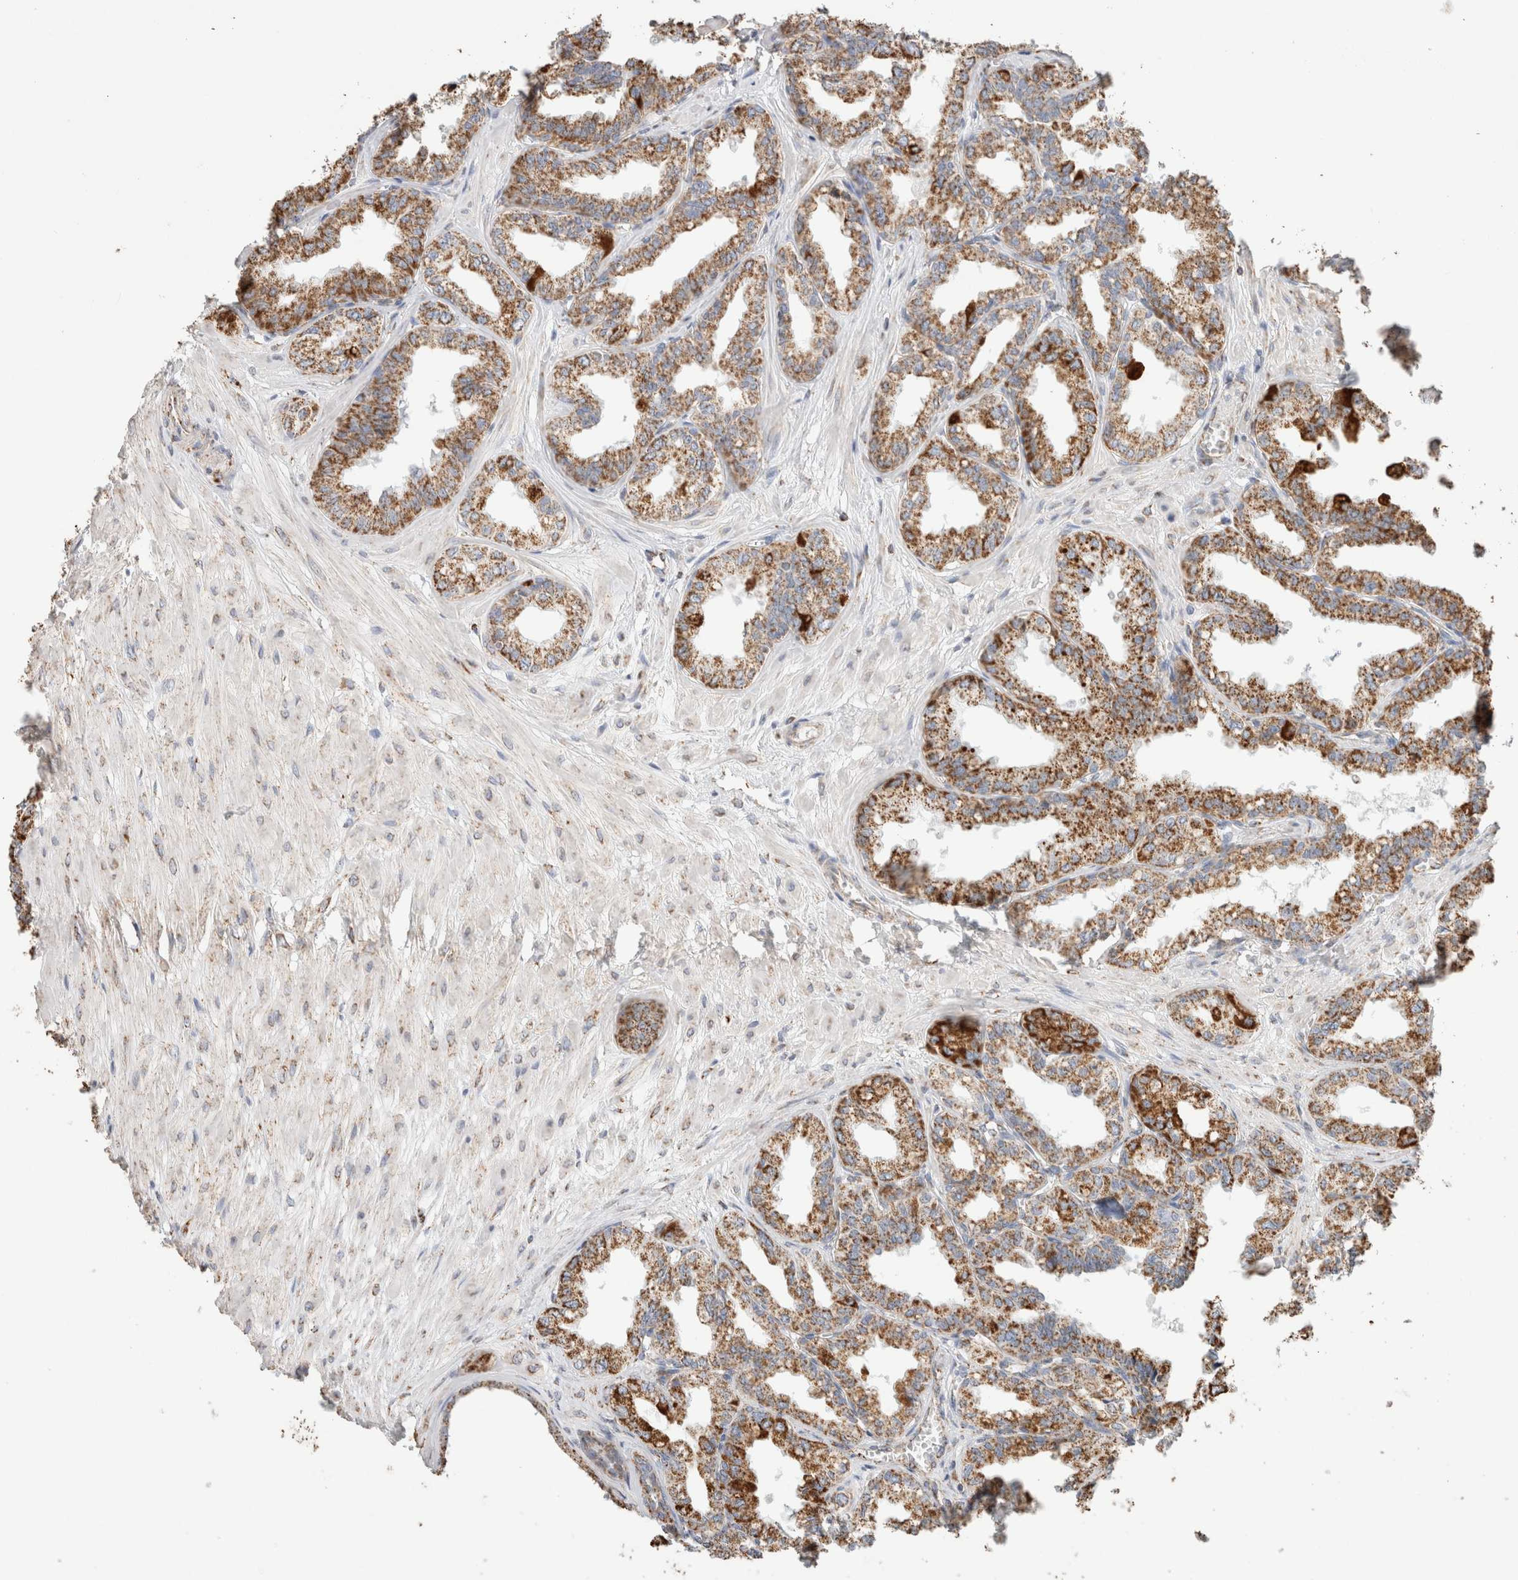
{"staining": {"intensity": "moderate", "quantity": ">75%", "location": "cytoplasmic/membranous"}, "tissue": "seminal vesicle", "cell_type": "Glandular cells", "image_type": "normal", "snomed": [{"axis": "morphology", "description": "Normal tissue, NOS"}, {"axis": "topography", "description": "Prostate"}, {"axis": "topography", "description": "Seminal veicle"}], "caption": "Immunohistochemistry (IHC) (DAB) staining of normal seminal vesicle reveals moderate cytoplasmic/membranous protein expression in approximately >75% of glandular cells.", "gene": "C1QBP", "patient": {"sex": "male", "age": 51}}